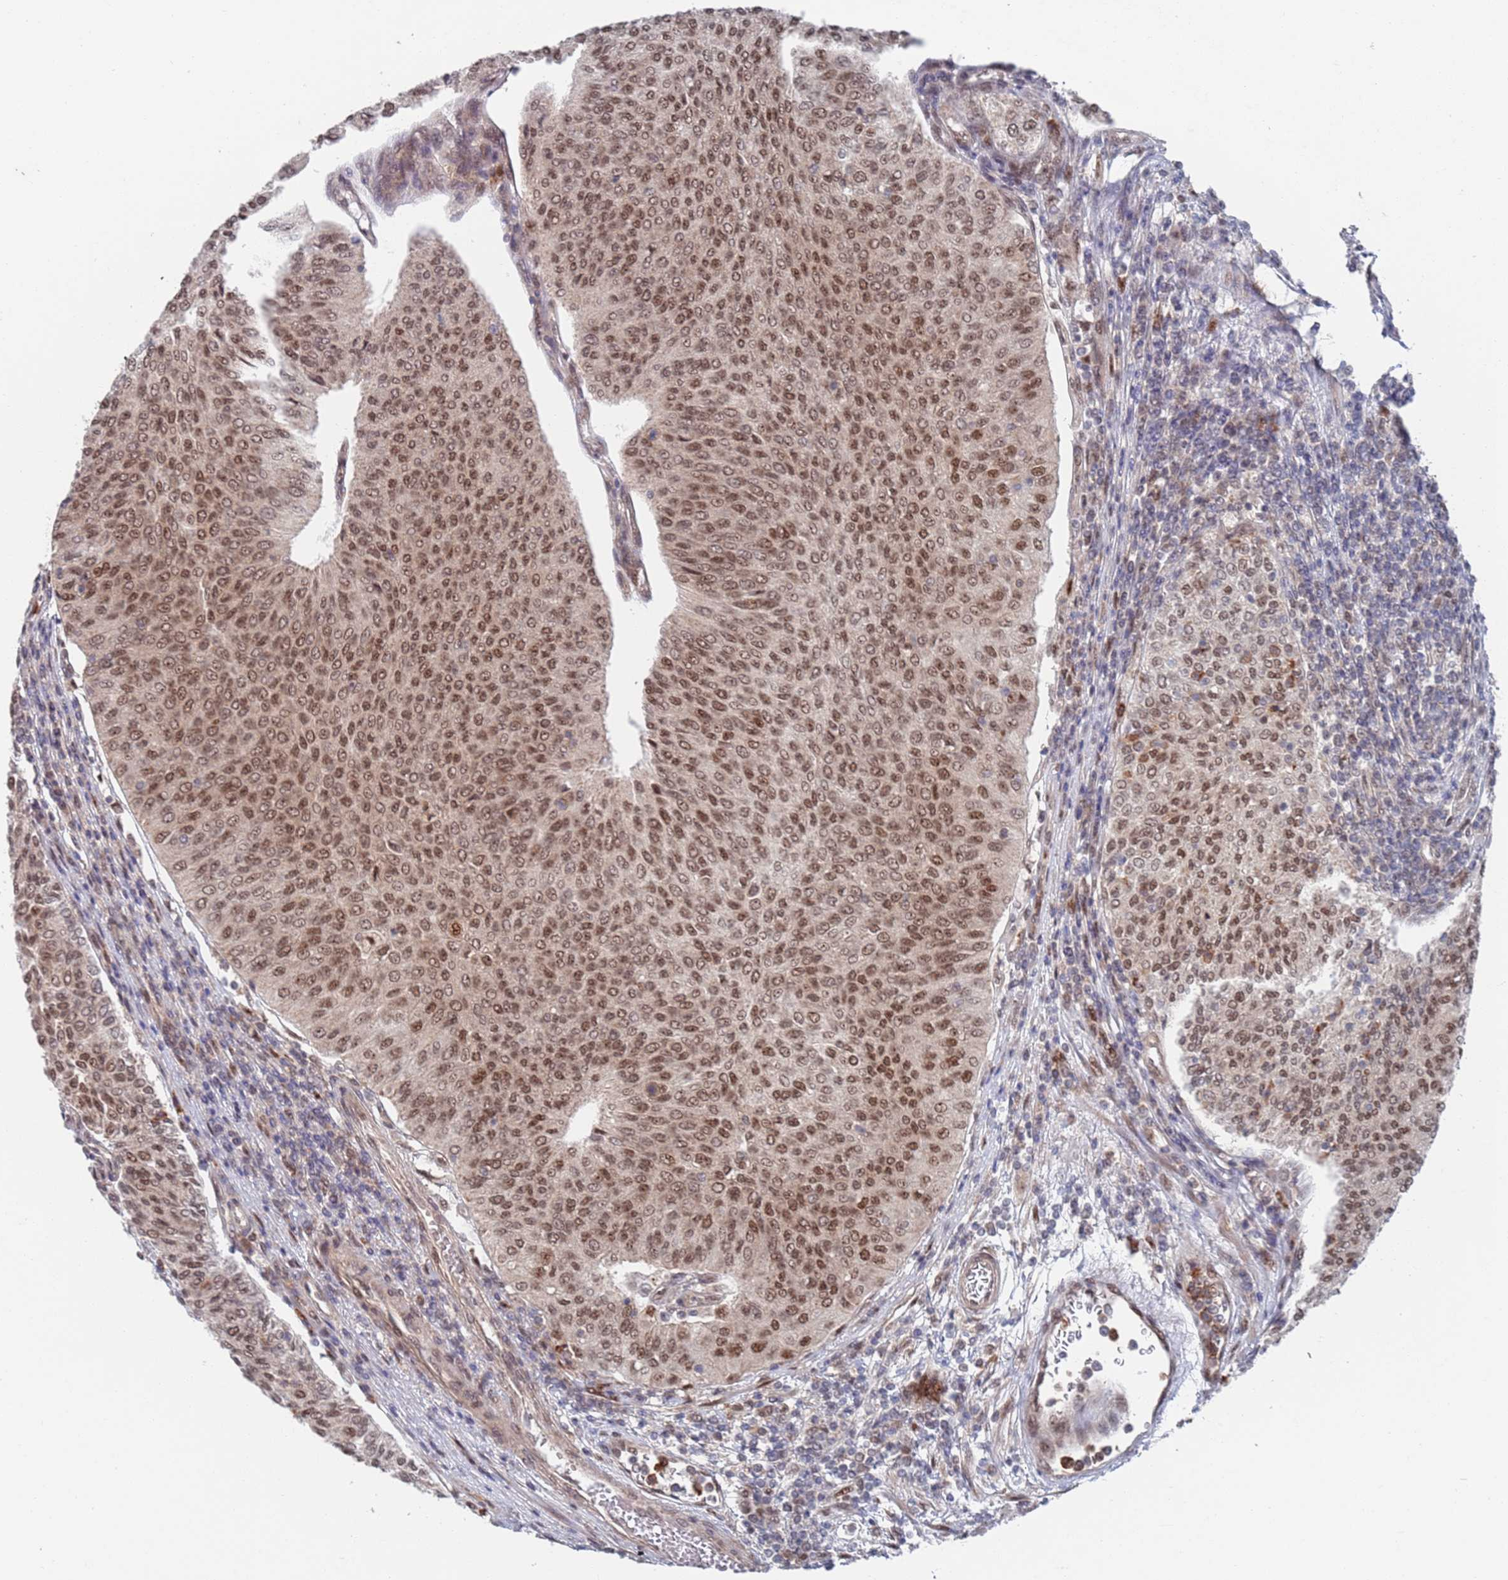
{"staining": {"intensity": "moderate", "quantity": ">75%", "location": "nuclear"}, "tissue": "urothelial cancer", "cell_type": "Tumor cells", "image_type": "cancer", "snomed": [{"axis": "morphology", "description": "Urothelial carcinoma, High grade"}, {"axis": "topography", "description": "Urinary bladder"}], "caption": "The immunohistochemical stain shows moderate nuclear staining in tumor cells of urothelial carcinoma (high-grade) tissue. (Stains: DAB (3,3'-diaminobenzidine) in brown, nuclei in blue, Microscopy: brightfield microscopy at high magnification).", "gene": "RPP25", "patient": {"sex": "female", "age": 79}}